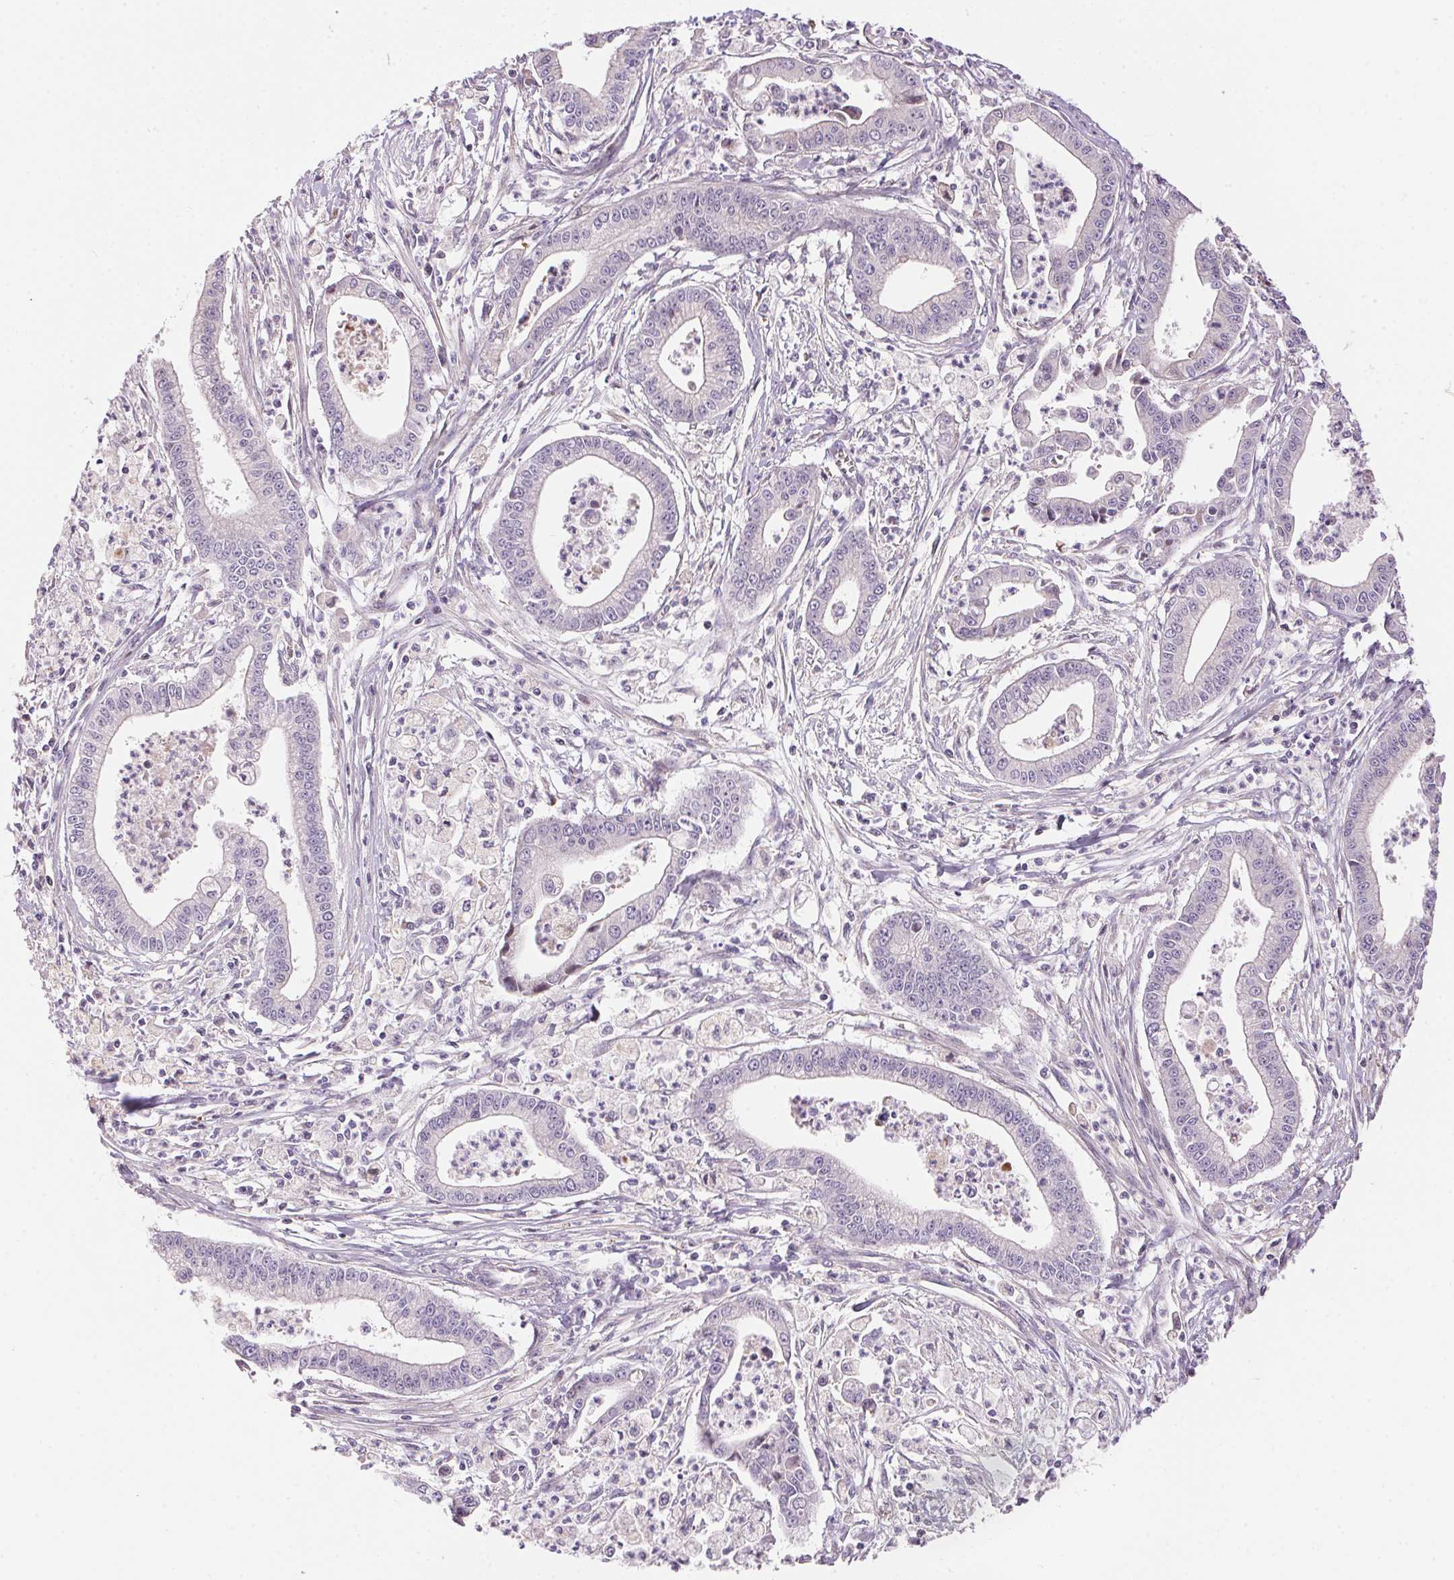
{"staining": {"intensity": "negative", "quantity": "none", "location": "none"}, "tissue": "pancreatic cancer", "cell_type": "Tumor cells", "image_type": "cancer", "snomed": [{"axis": "morphology", "description": "Adenocarcinoma, NOS"}, {"axis": "topography", "description": "Pancreas"}], "caption": "Micrograph shows no protein staining in tumor cells of pancreatic cancer tissue.", "gene": "UNC13B", "patient": {"sex": "female", "age": 65}}